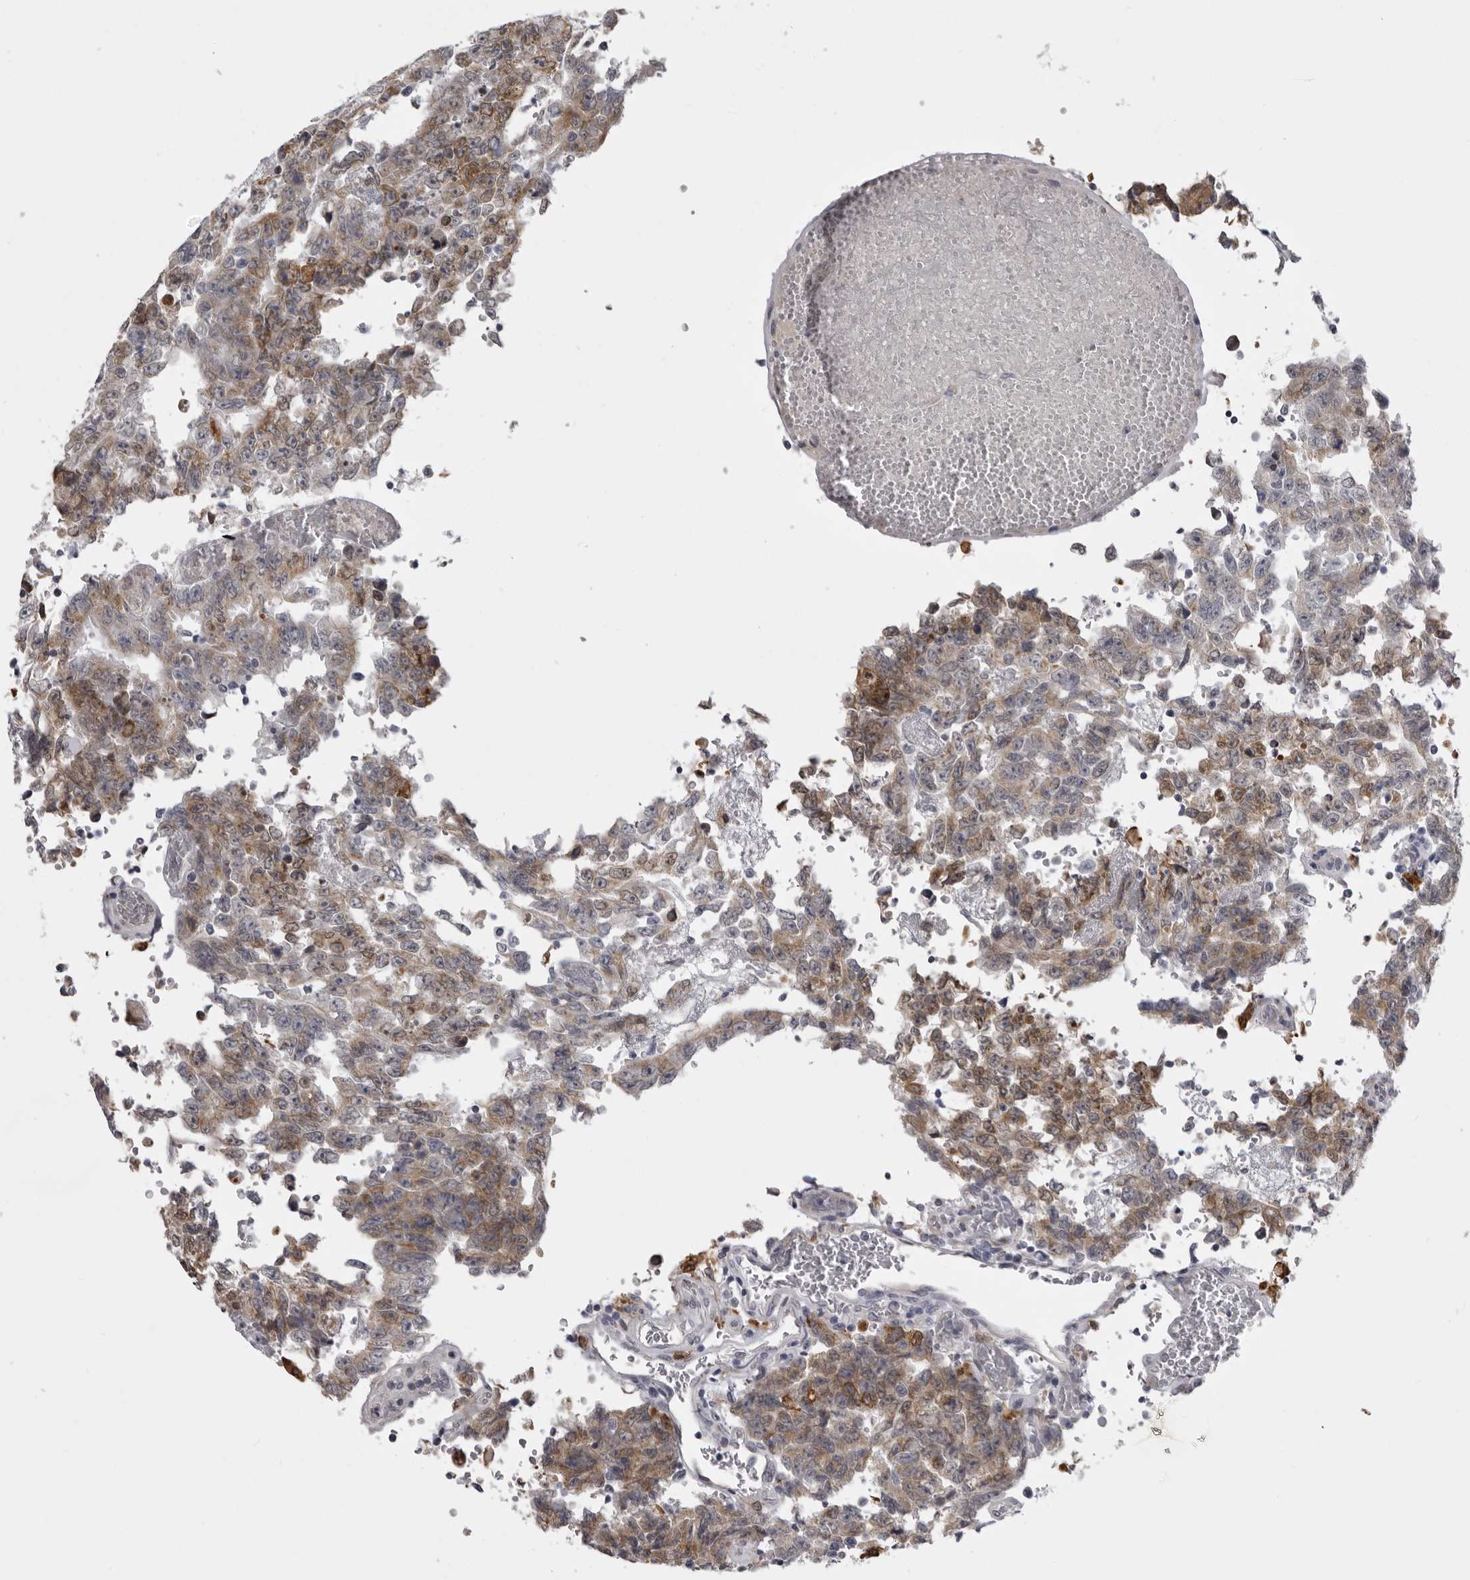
{"staining": {"intensity": "weak", "quantity": "25%-75%", "location": "cytoplasmic/membranous"}, "tissue": "testis cancer", "cell_type": "Tumor cells", "image_type": "cancer", "snomed": [{"axis": "morphology", "description": "Carcinoma, Embryonal, NOS"}, {"axis": "topography", "description": "Testis"}], "caption": "Immunohistochemical staining of testis cancer (embryonal carcinoma) exhibits weak cytoplasmic/membranous protein expression in approximately 25%-75% of tumor cells.", "gene": "NCEH1", "patient": {"sex": "male", "age": 26}}